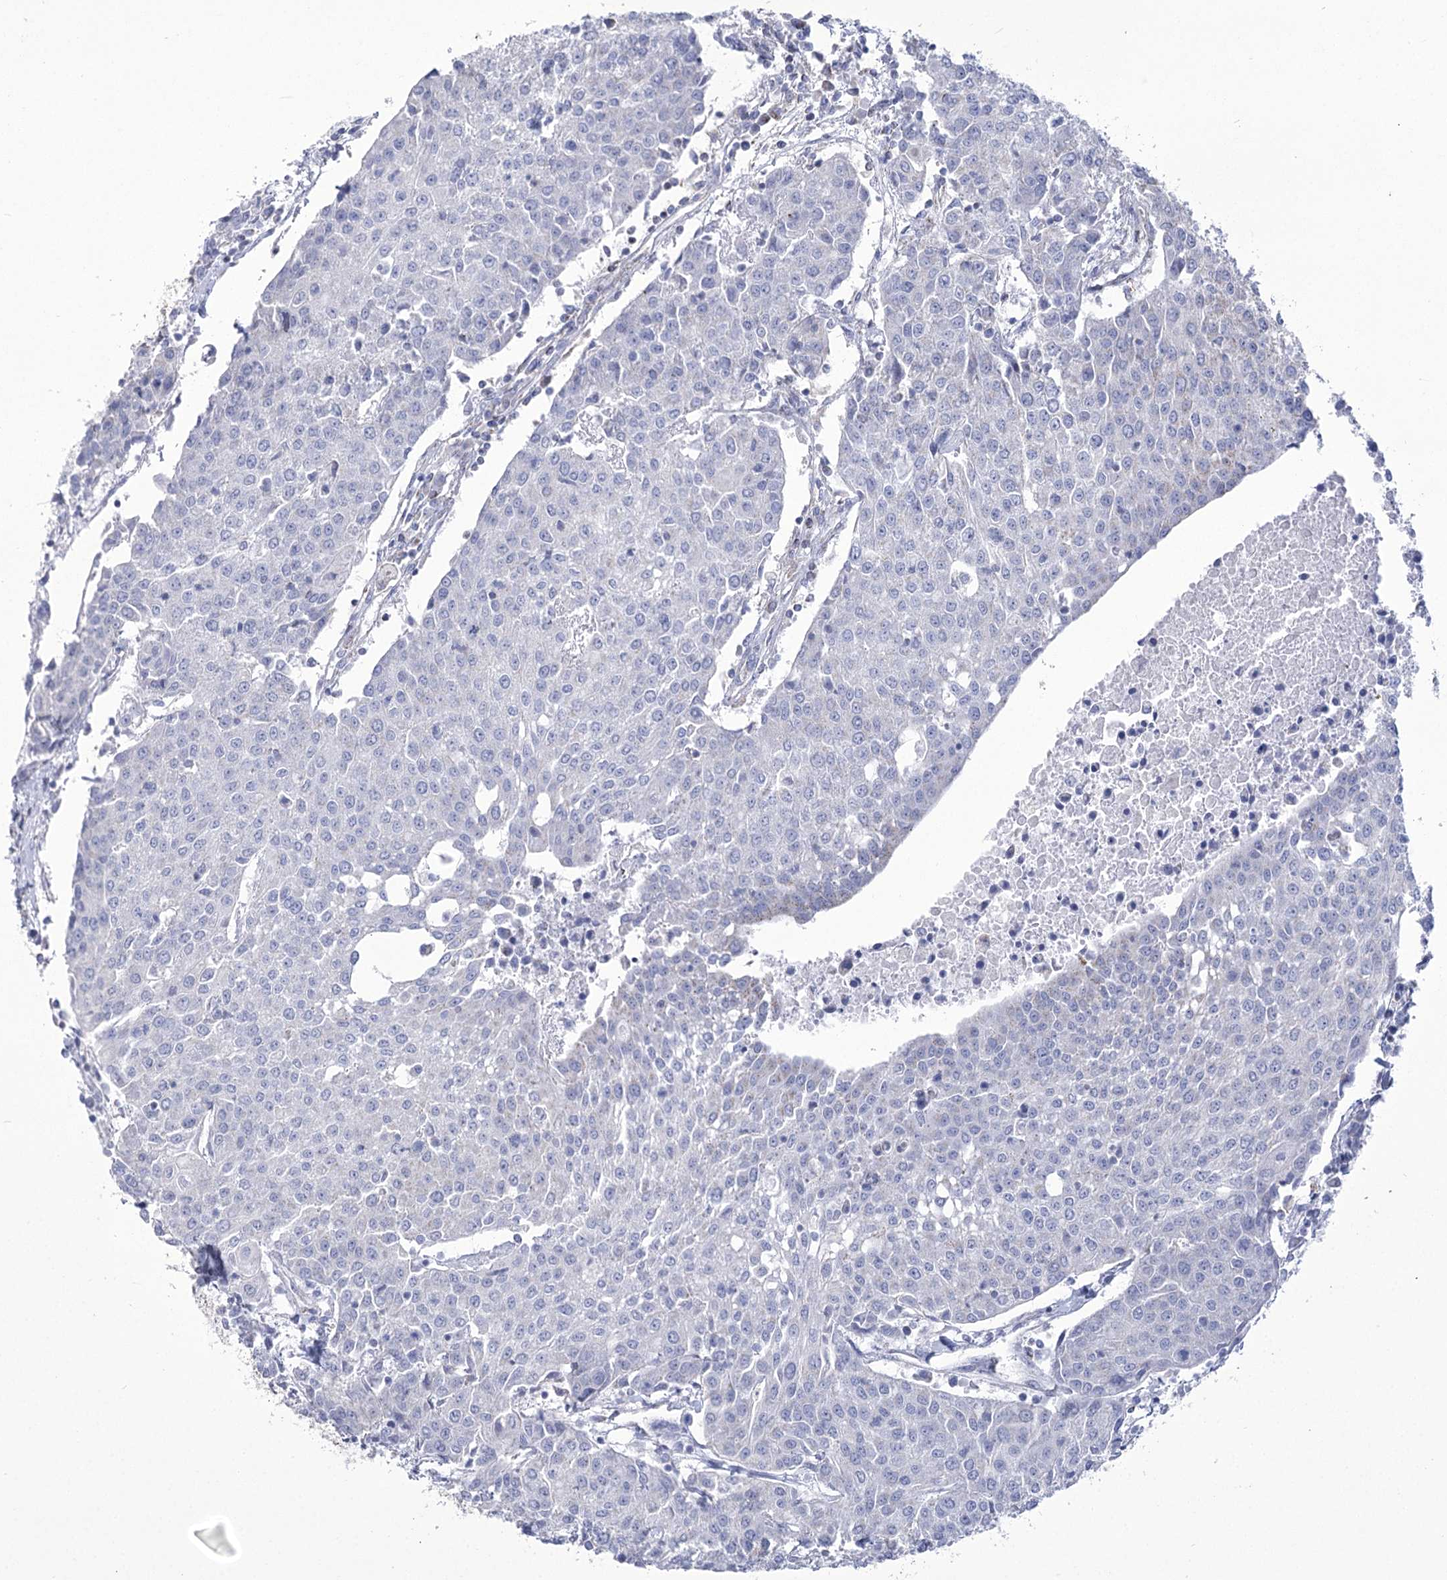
{"staining": {"intensity": "negative", "quantity": "none", "location": "none"}, "tissue": "urothelial cancer", "cell_type": "Tumor cells", "image_type": "cancer", "snomed": [{"axis": "morphology", "description": "Urothelial carcinoma, High grade"}, {"axis": "topography", "description": "Urinary bladder"}], "caption": "Immunohistochemical staining of urothelial cancer shows no significant expression in tumor cells. (Brightfield microscopy of DAB (3,3'-diaminobenzidine) immunohistochemistry at high magnification).", "gene": "PDHB", "patient": {"sex": "female", "age": 85}}